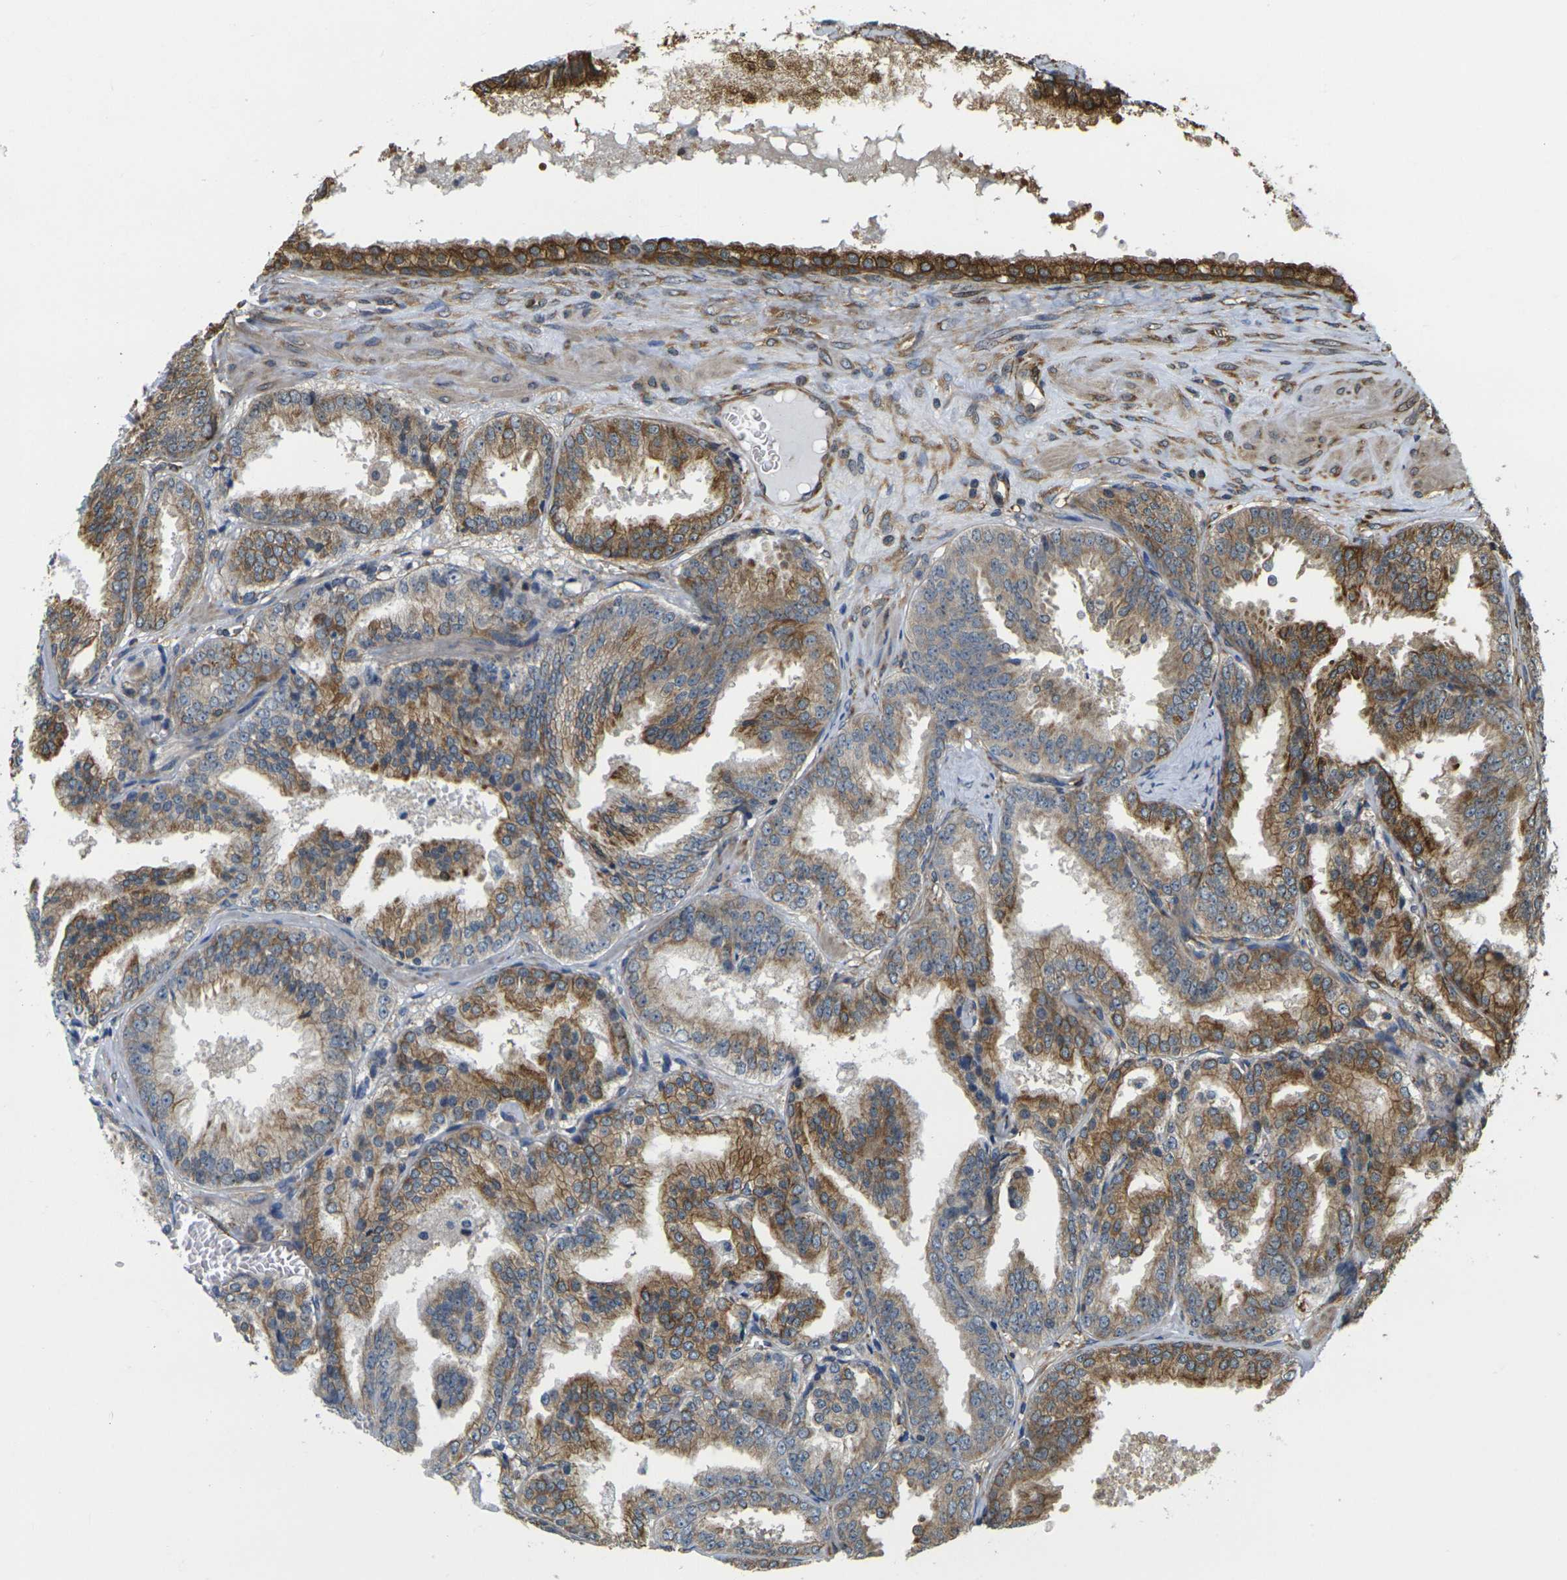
{"staining": {"intensity": "strong", "quantity": "<25%", "location": "cytoplasmic/membranous"}, "tissue": "prostate cancer", "cell_type": "Tumor cells", "image_type": "cancer", "snomed": [{"axis": "morphology", "description": "Adenocarcinoma, High grade"}, {"axis": "topography", "description": "Prostate"}], "caption": "A brown stain shows strong cytoplasmic/membranous staining of a protein in human prostate high-grade adenocarcinoma tumor cells.", "gene": "CAST", "patient": {"sex": "male", "age": 61}}